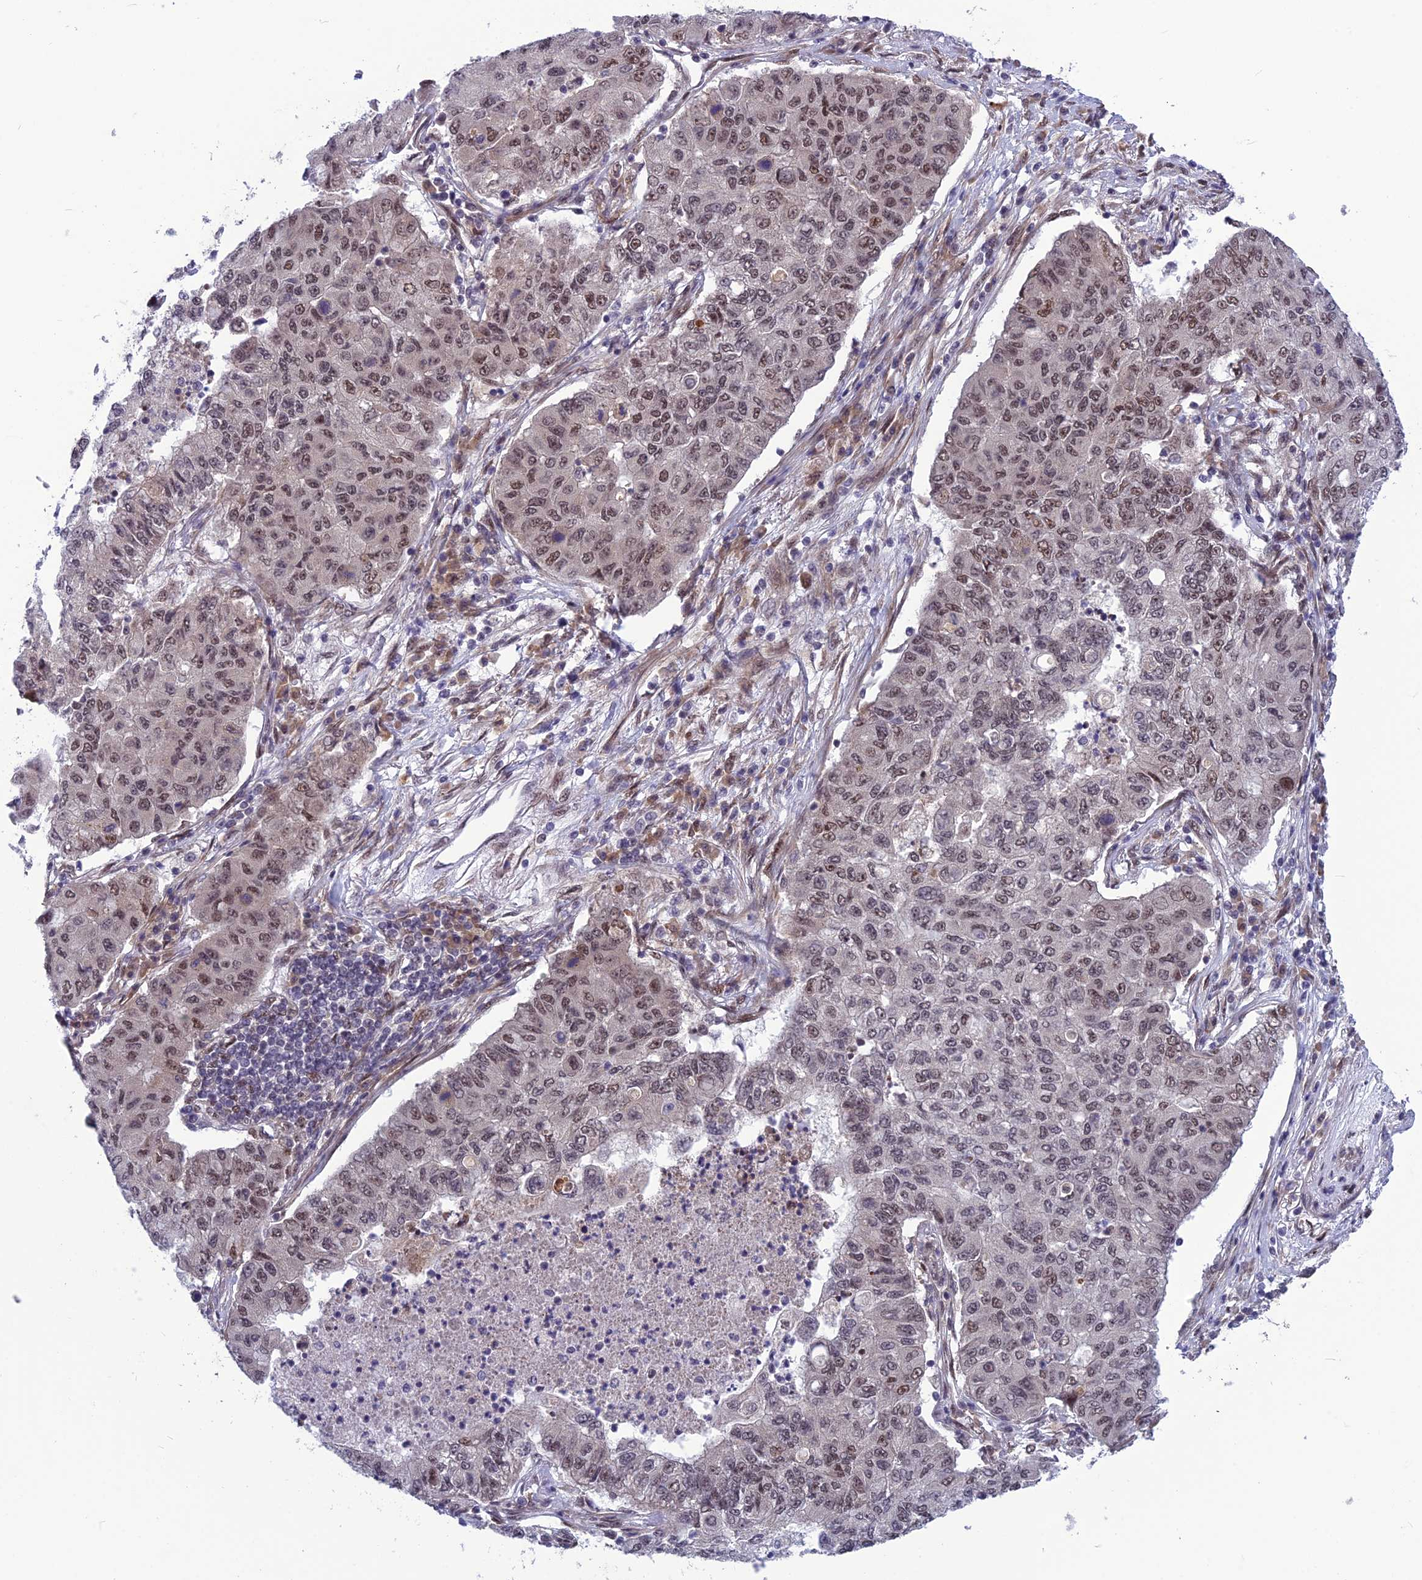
{"staining": {"intensity": "weak", "quantity": ">75%", "location": "nuclear"}, "tissue": "lung cancer", "cell_type": "Tumor cells", "image_type": "cancer", "snomed": [{"axis": "morphology", "description": "Squamous cell carcinoma, NOS"}, {"axis": "topography", "description": "Lung"}], "caption": "IHC micrograph of lung cancer stained for a protein (brown), which exhibits low levels of weak nuclear positivity in approximately >75% of tumor cells.", "gene": "RTRAF", "patient": {"sex": "male", "age": 74}}